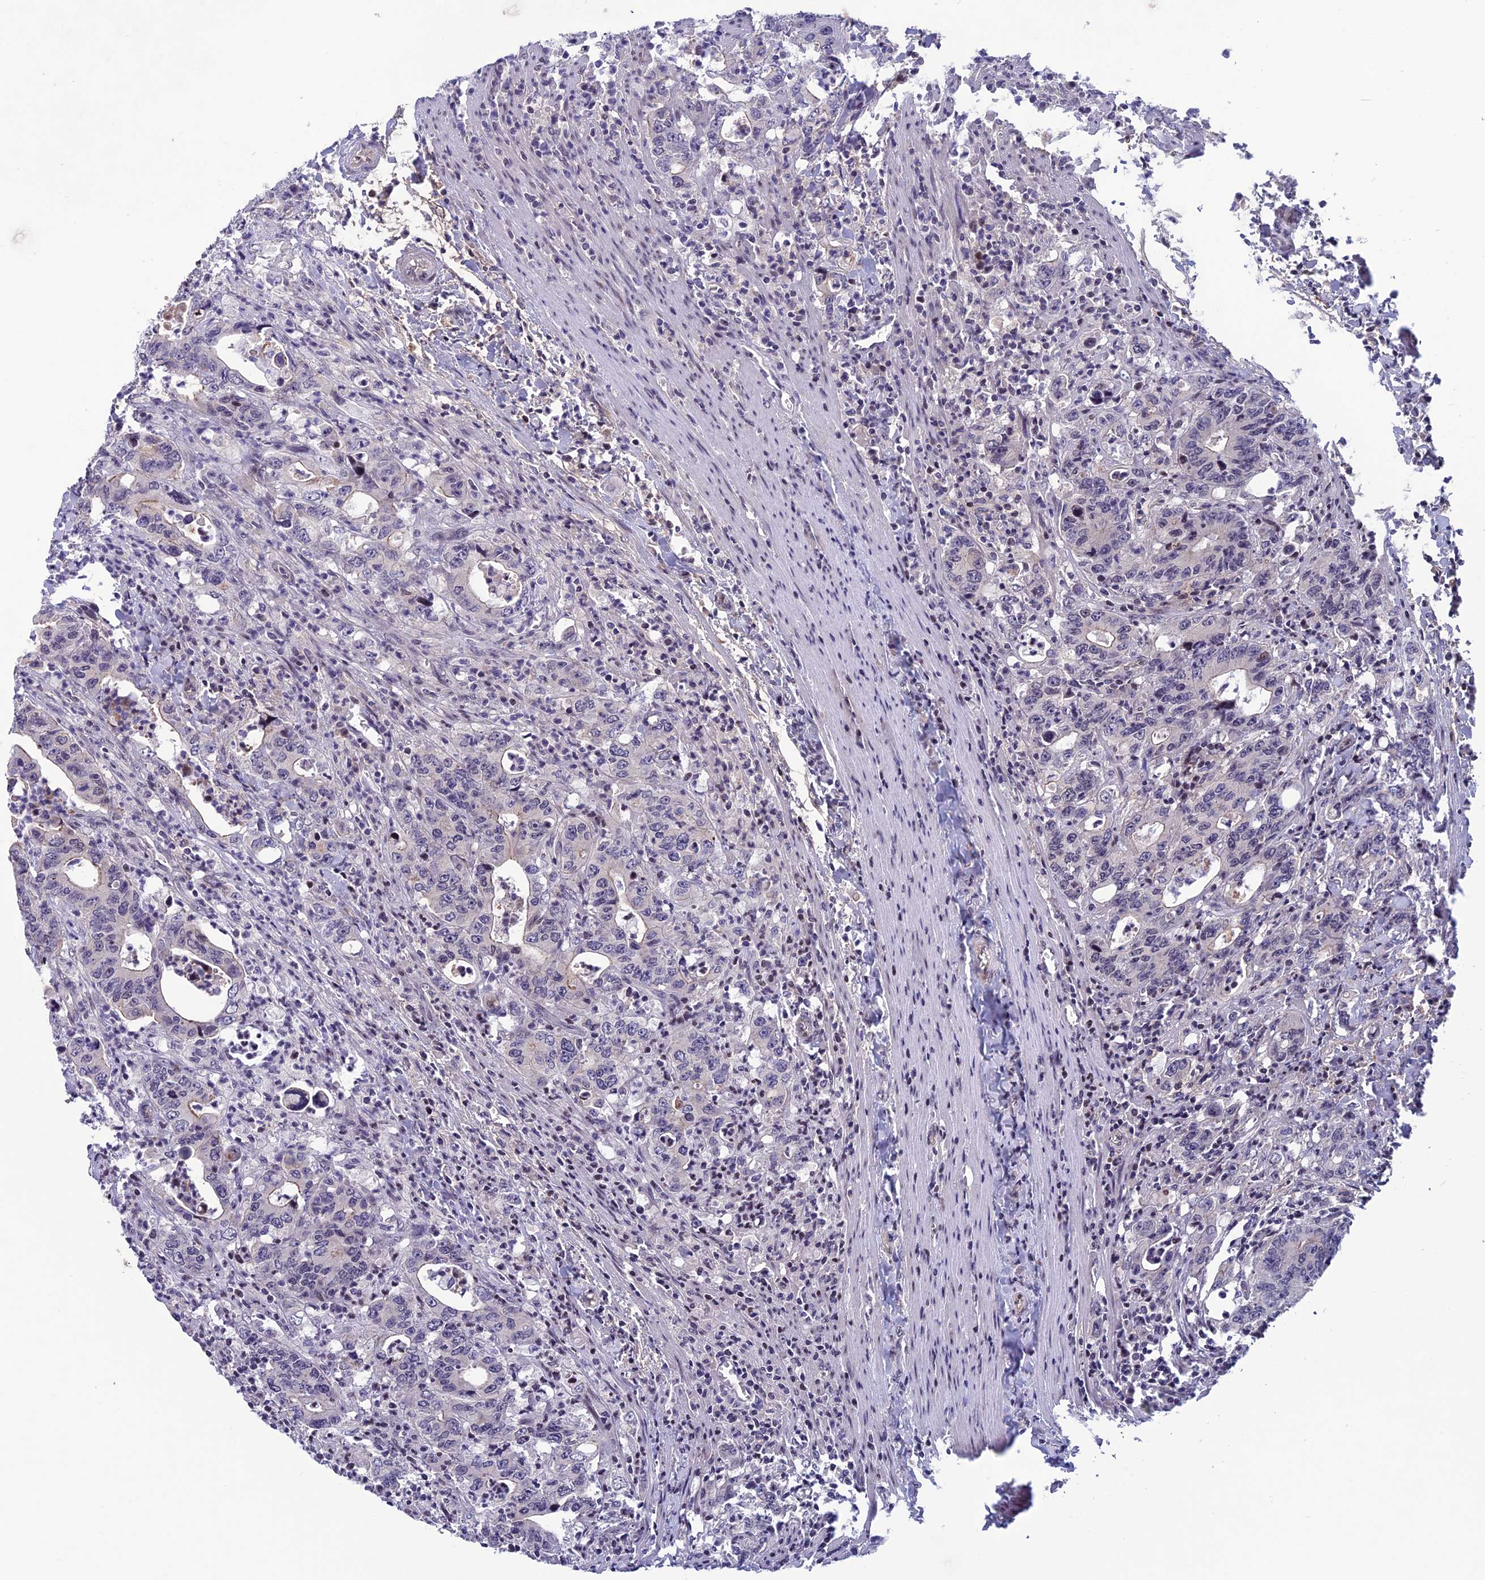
{"staining": {"intensity": "moderate", "quantity": "<25%", "location": "cytoplasmic/membranous"}, "tissue": "colorectal cancer", "cell_type": "Tumor cells", "image_type": "cancer", "snomed": [{"axis": "morphology", "description": "Adenocarcinoma, NOS"}, {"axis": "topography", "description": "Colon"}], "caption": "DAB (3,3'-diaminobenzidine) immunohistochemical staining of colorectal adenocarcinoma demonstrates moderate cytoplasmic/membranous protein staining in about <25% of tumor cells.", "gene": "FKBPL", "patient": {"sex": "female", "age": 75}}